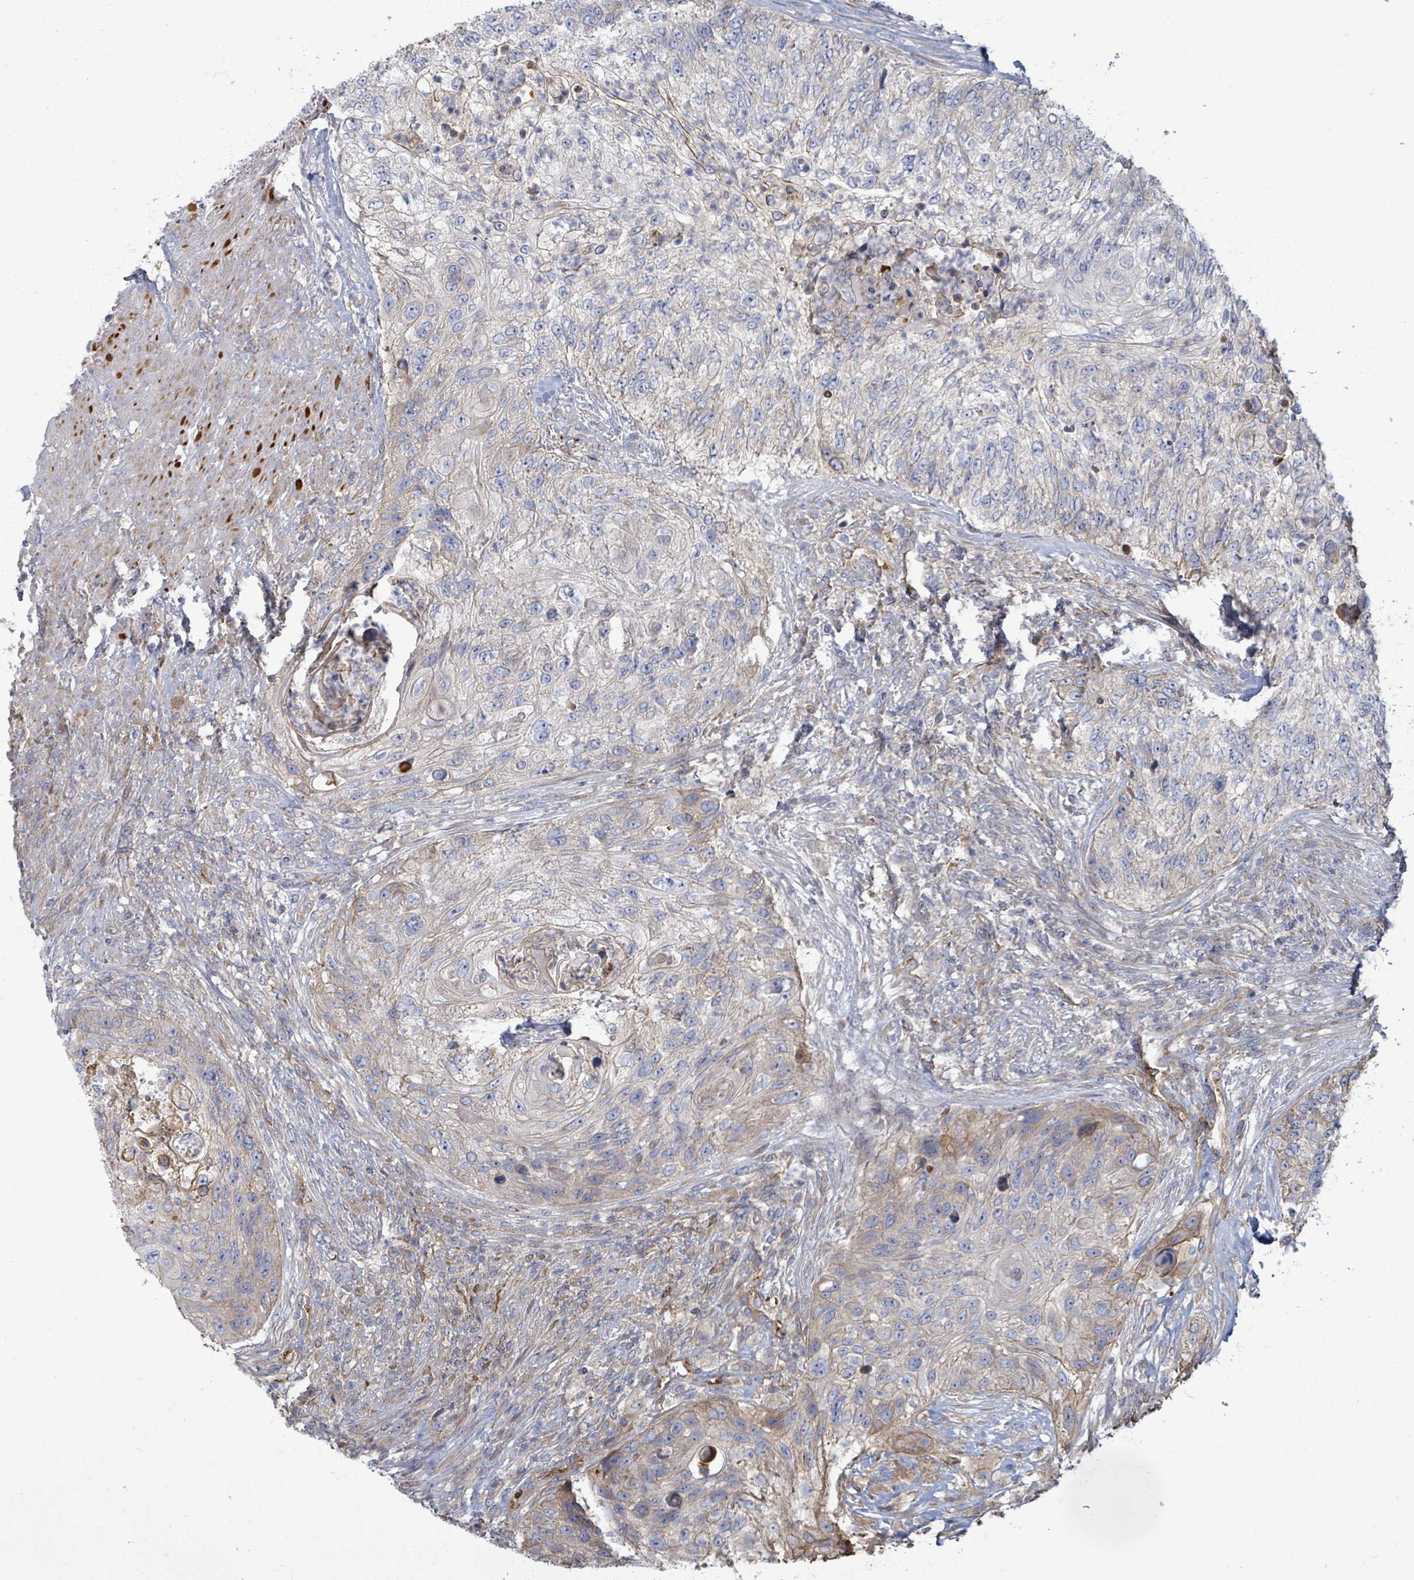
{"staining": {"intensity": "negative", "quantity": "none", "location": "none"}, "tissue": "urothelial cancer", "cell_type": "Tumor cells", "image_type": "cancer", "snomed": [{"axis": "morphology", "description": "Urothelial carcinoma, High grade"}, {"axis": "topography", "description": "Urinary bladder"}], "caption": "An image of human urothelial carcinoma (high-grade) is negative for staining in tumor cells.", "gene": "COL13A1", "patient": {"sex": "female", "age": 60}}